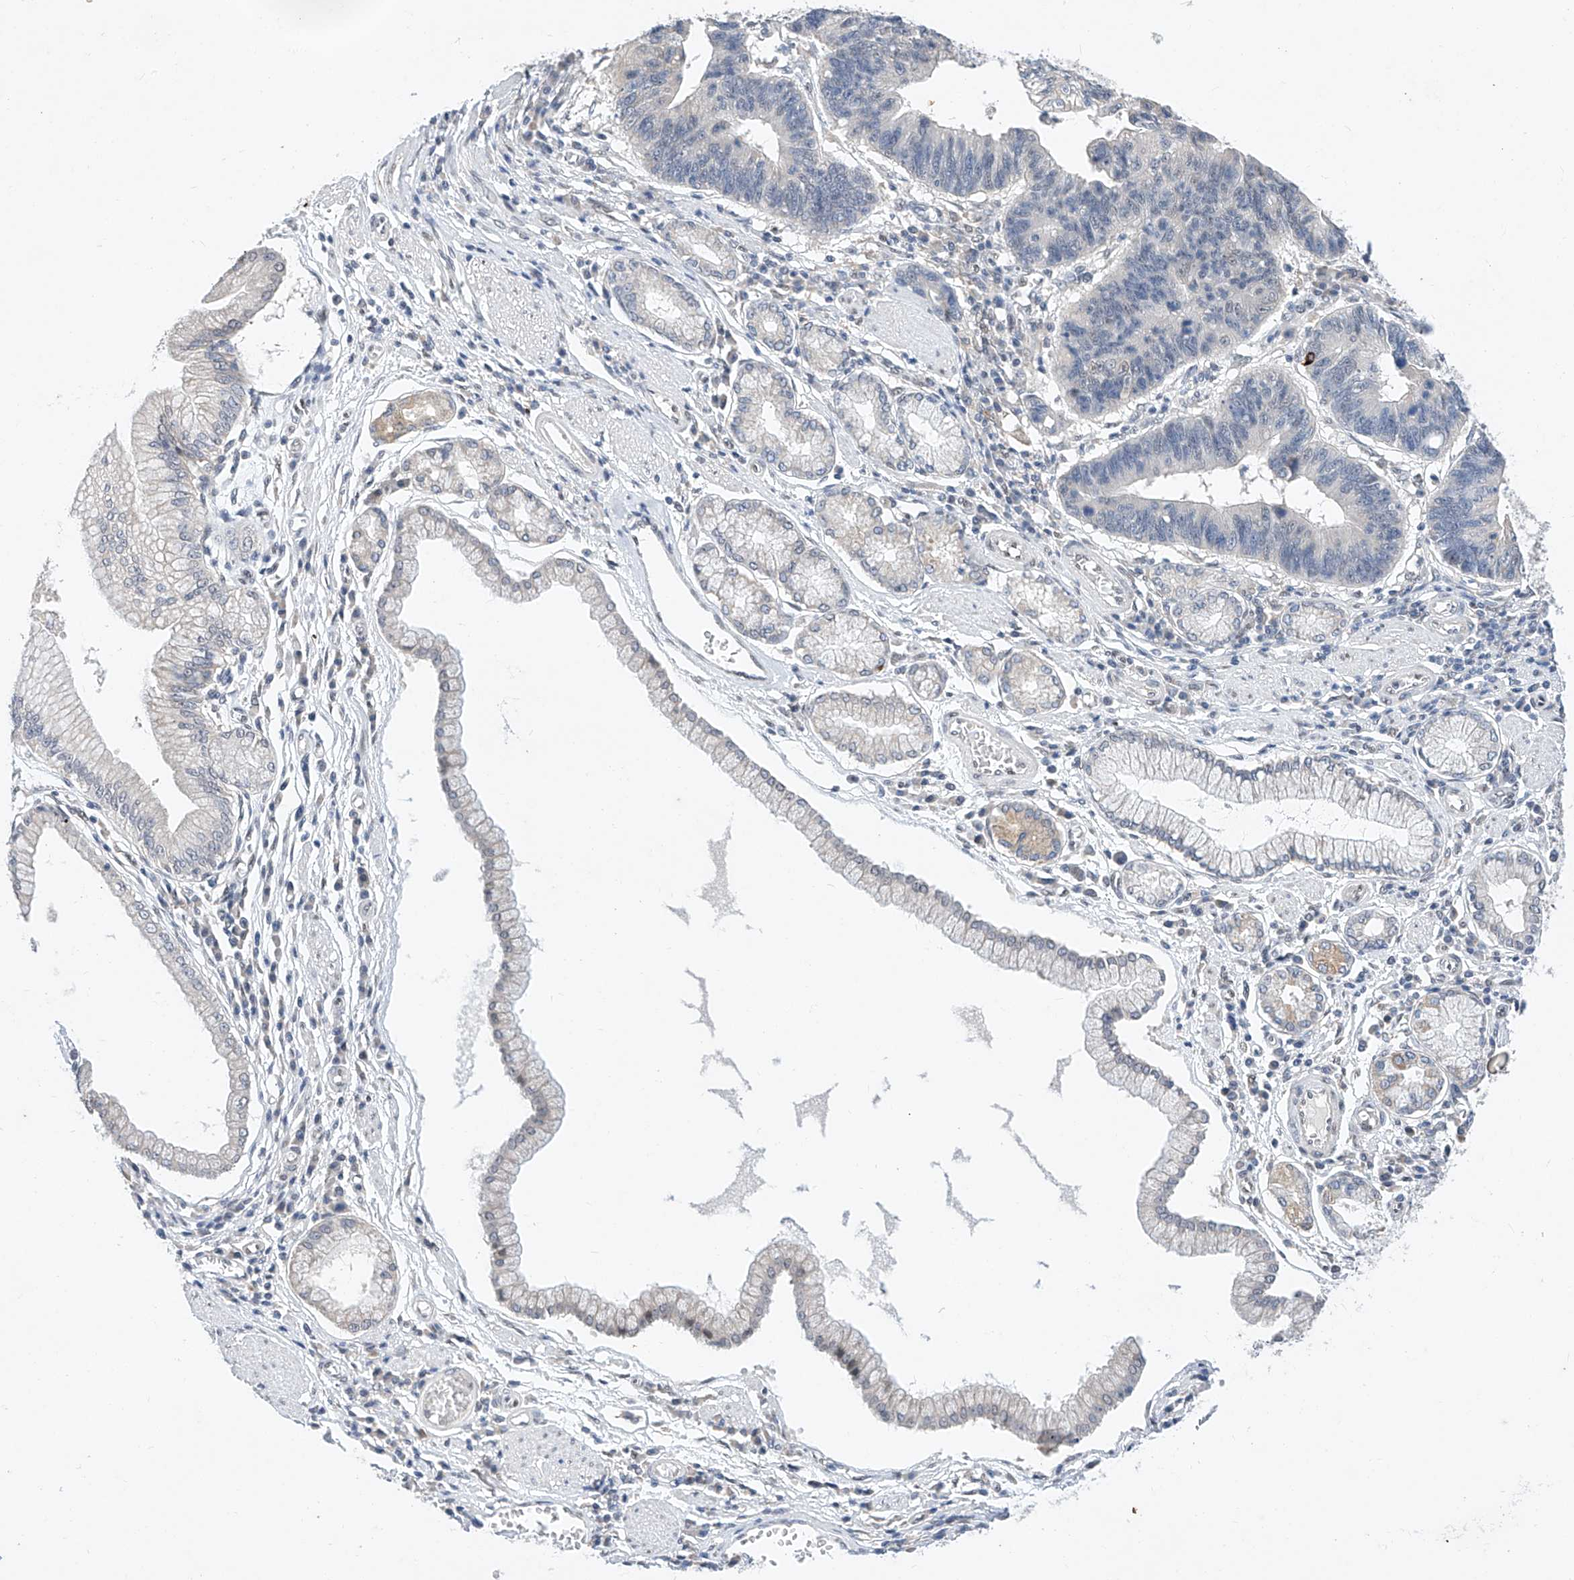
{"staining": {"intensity": "negative", "quantity": "none", "location": "none"}, "tissue": "stomach cancer", "cell_type": "Tumor cells", "image_type": "cancer", "snomed": [{"axis": "morphology", "description": "Adenocarcinoma, NOS"}, {"axis": "topography", "description": "Stomach"}], "caption": "This photomicrograph is of stomach cancer stained with immunohistochemistry (IHC) to label a protein in brown with the nuclei are counter-stained blue. There is no expression in tumor cells.", "gene": "KCNJ1", "patient": {"sex": "male", "age": 59}}